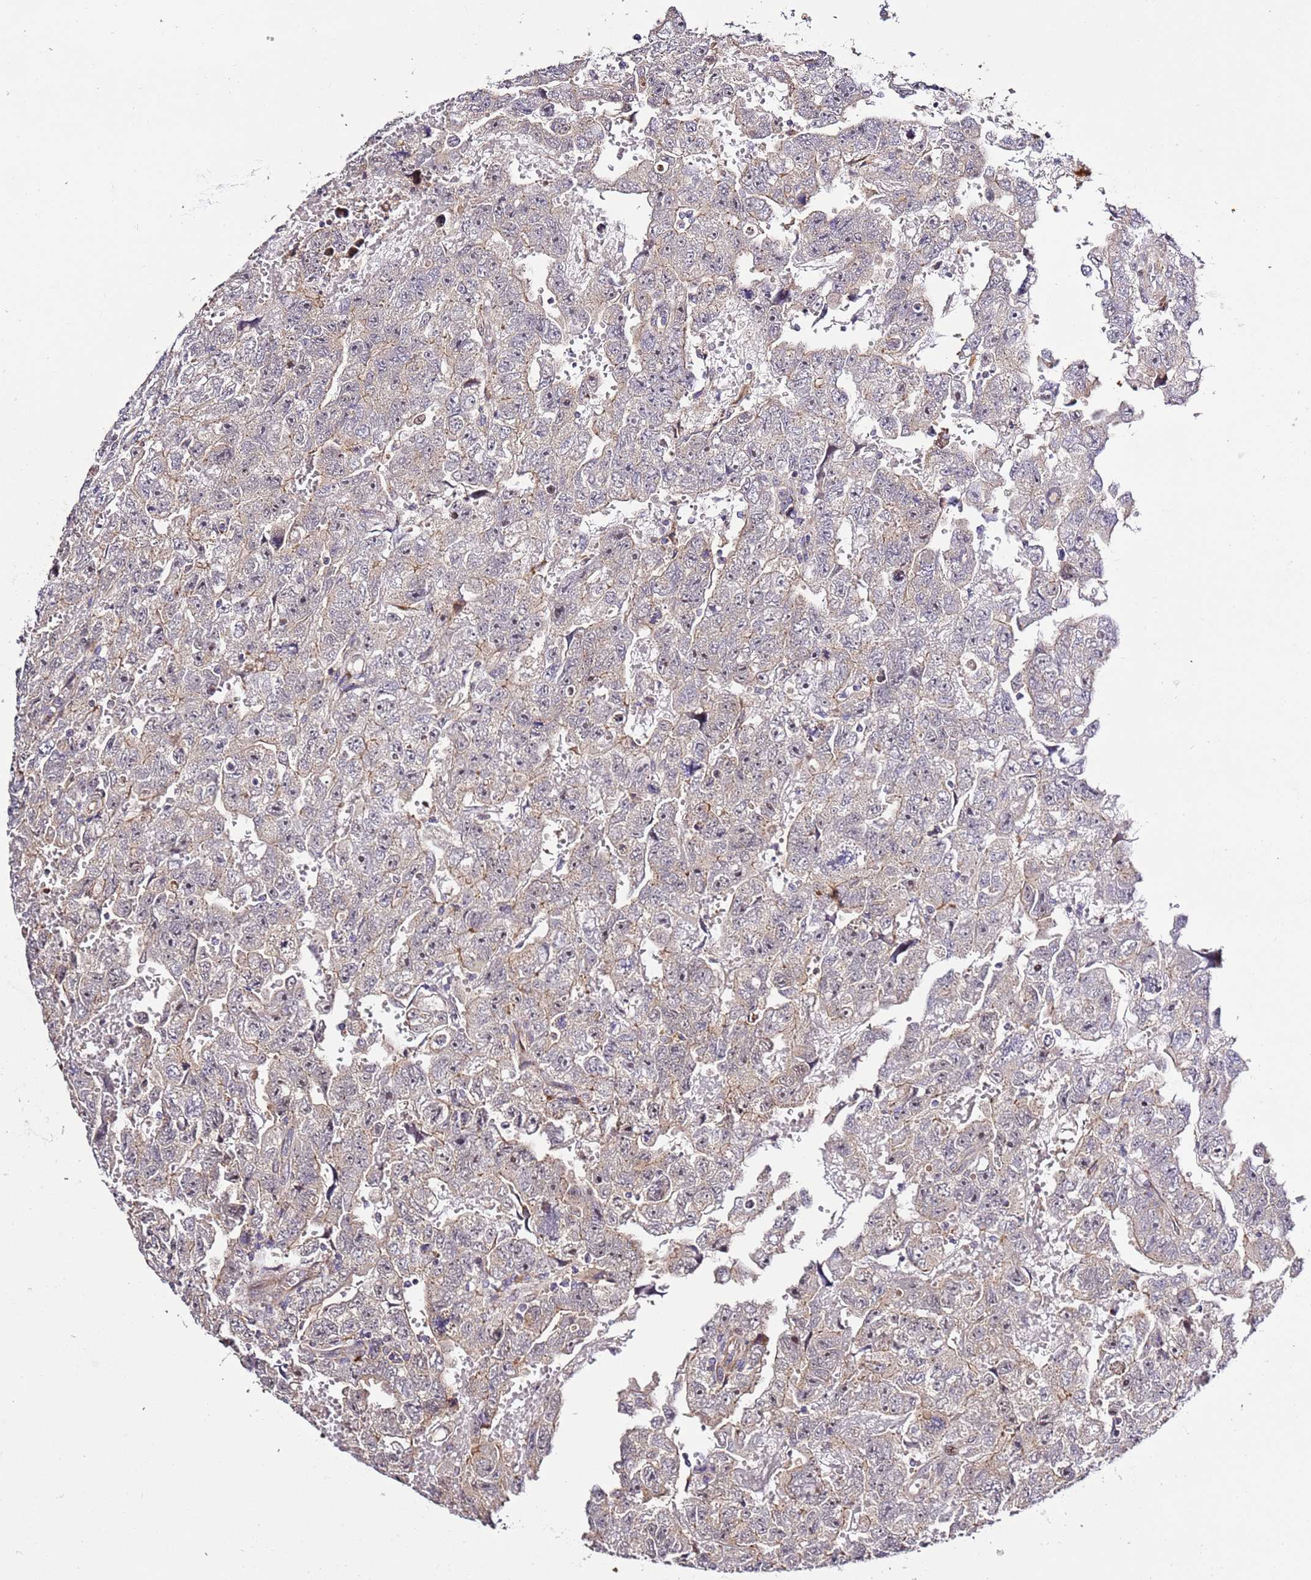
{"staining": {"intensity": "weak", "quantity": "25%-75%", "location": "cytoplasmic/membranous"}, "tissue": "testis cancer", "cell_type": "Tumor cells", "image_type": "cancer", "snomed": [{"axis": "morphology", "description": "Carcinoma, Embryonal, NOS"}, {"axis": "topography", "description": "Testis"}], "caption": "Immunohistochemistry (IHC) staining of testis cancer, which demonstrates low levels of weak cytoplasmic/membranous staining in about 25%-75% of tumor cells indicating weak cytoplasmic/membranous protein expression. The staining was performed using DAB (brown) for protein detection and nuclei were counterstained in hematoxylin (blue).", "gene": "PVRIG", "patient": {"sex": "male", "age": 45}}